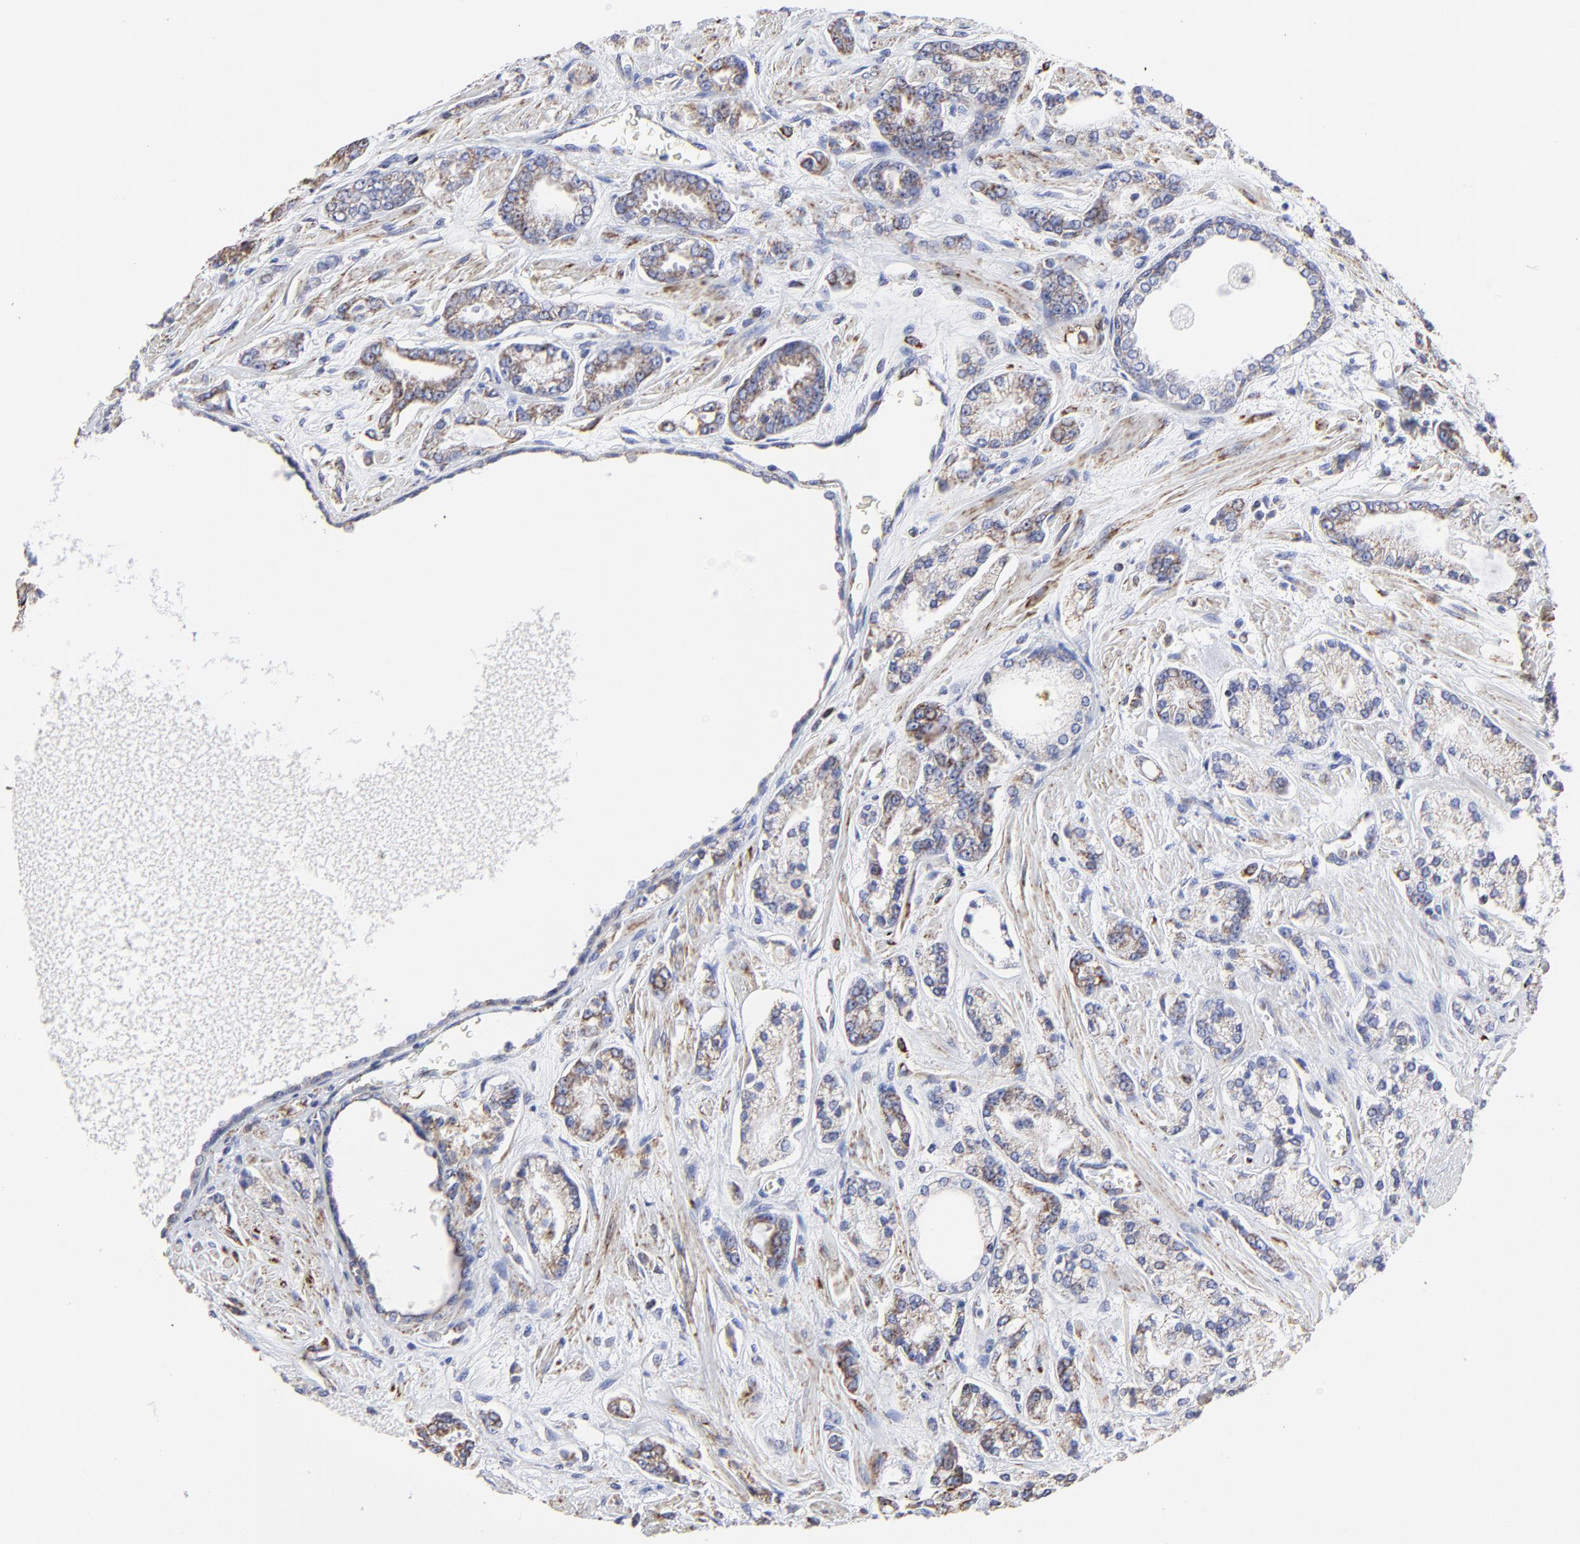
{"staining": {"intensity": "weak", "quantity": ">75%", "location": "cytoplasmic/membranous"}, "tissue": "prostate cancer", "cell_type": "Tumor cells", "image_type": "cancer", "snomed": [{"axis": "morphology", "description": "Adenocarcinoma, High grade"}, {"axis": "topography", "description": "Prostate"}], "caption": "High-grade adenocarcinoma (prostate) stained for a protein (brown) shows weak cytoplasmic/membranous positive staining in approximately >75% of tumor cells.", "gene": "PINK1", "patient": {"sex": "male", "age": 71}}